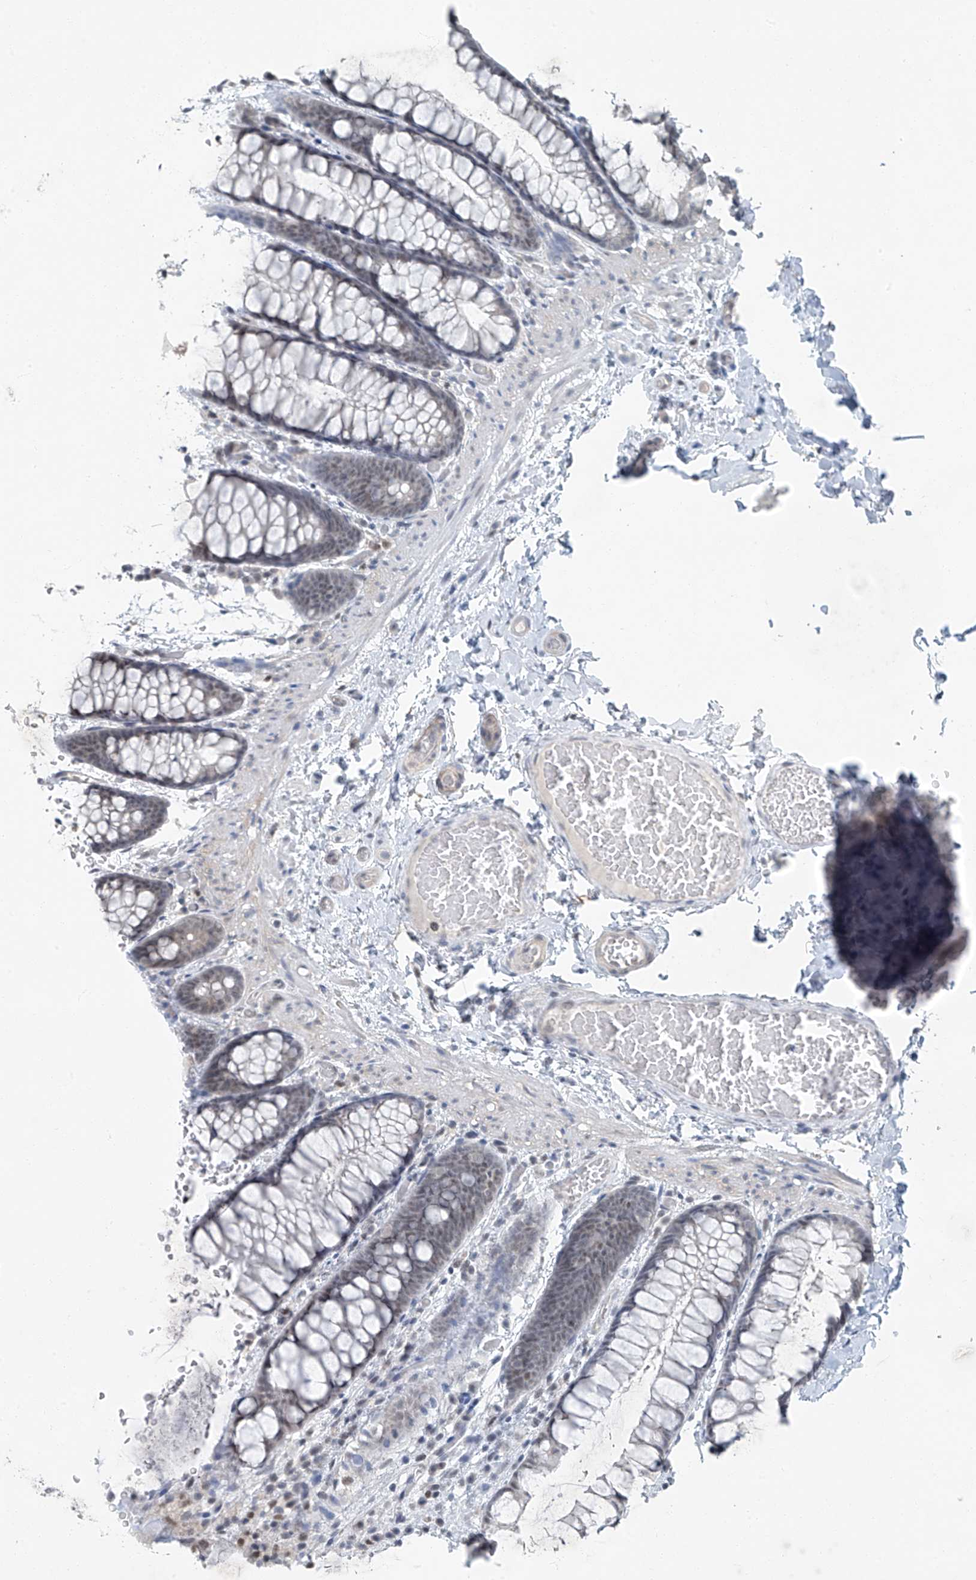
{"staining": {"intensity": "negative", "quantity": "none", "location": "none"}, "tissue": "colon", "cell_type": "Endothelial cells", "image_type": "normal", "snomed": [{"axis": "morphology", "description": "Normal tissue, NOS"}, {"axis": "topography", "description": "Colon"}], "caption": "Endothelial cells are negative for brown protein staining in normal colon. Nuclei are stained in blue.", "gene": "TAF8", "patient": {"sex": "male", "age": 47}}